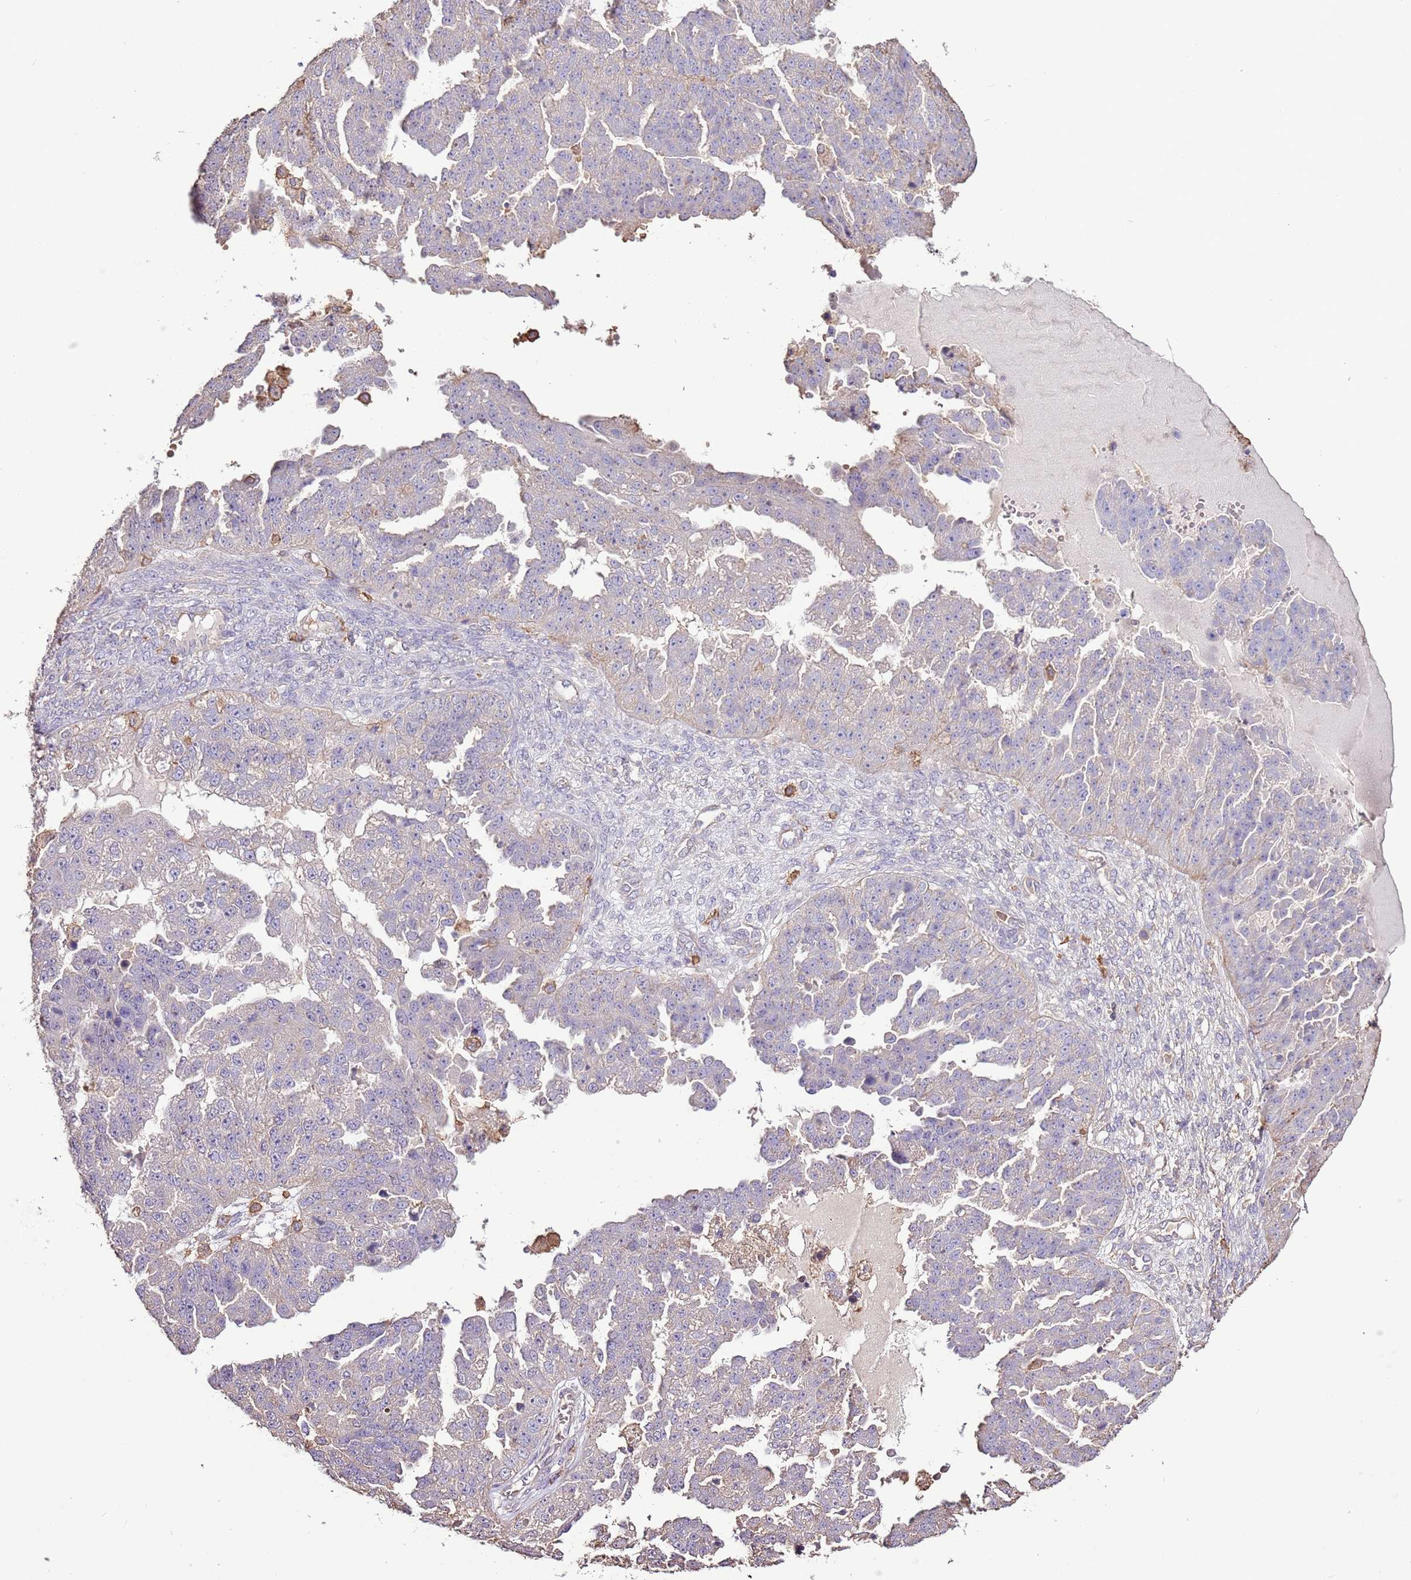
{"staining": {"intensity": "negative", "quantity": "none", "location": "none"}, "tissue": "ovarian cancer", "cell_type": "Tumor cells", "image_type": "cancer", "snomed": [{"axis": "morphology", "description": "Cystadenocarcinoma, serous, NOS"}, {"axis": "topography", "description": "Ovary"}], "caption": "Tumor cells are negative for brown protein staining in ovarian cancer.", "gene": "ARL10", "patient": {"sex": "female", "age": 58}}